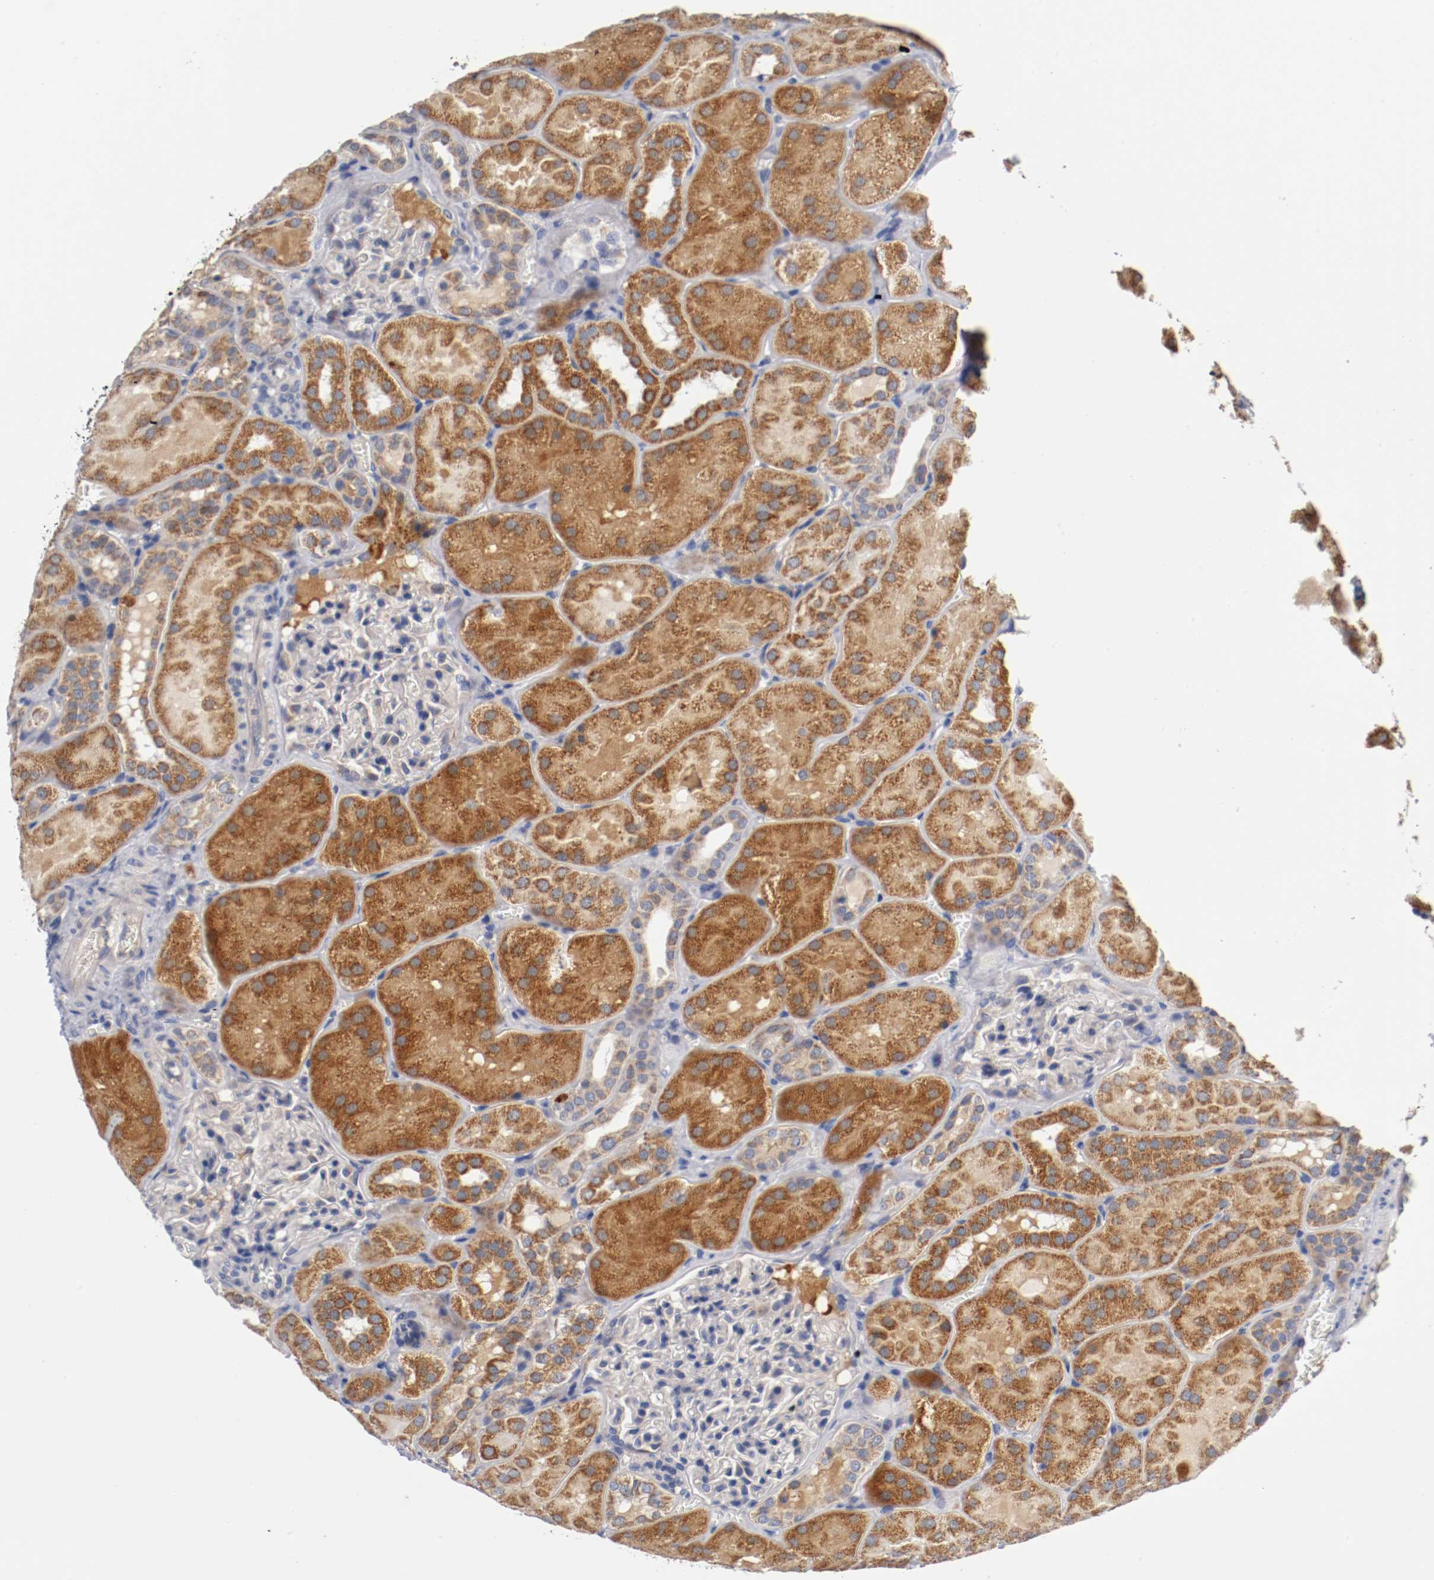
{"staining": {"intensity": "negative", "quantity": "none", "location": "none"}, "tissue": "kidney", "cell_type": "Cells in glomeruli", "image_type": "normal", "snomed": [{"axis": "morphology", "description": "Normal tissue, NOS"}, {"axis": "topography", "description": "Kidney"}], "caption": "High power microscopy image of an IHC image of normal kidney, revealing no significant expression in cells in glomeruli.", "gene": "PCSK6", "patient": {"sex": "male", "age": 28}}